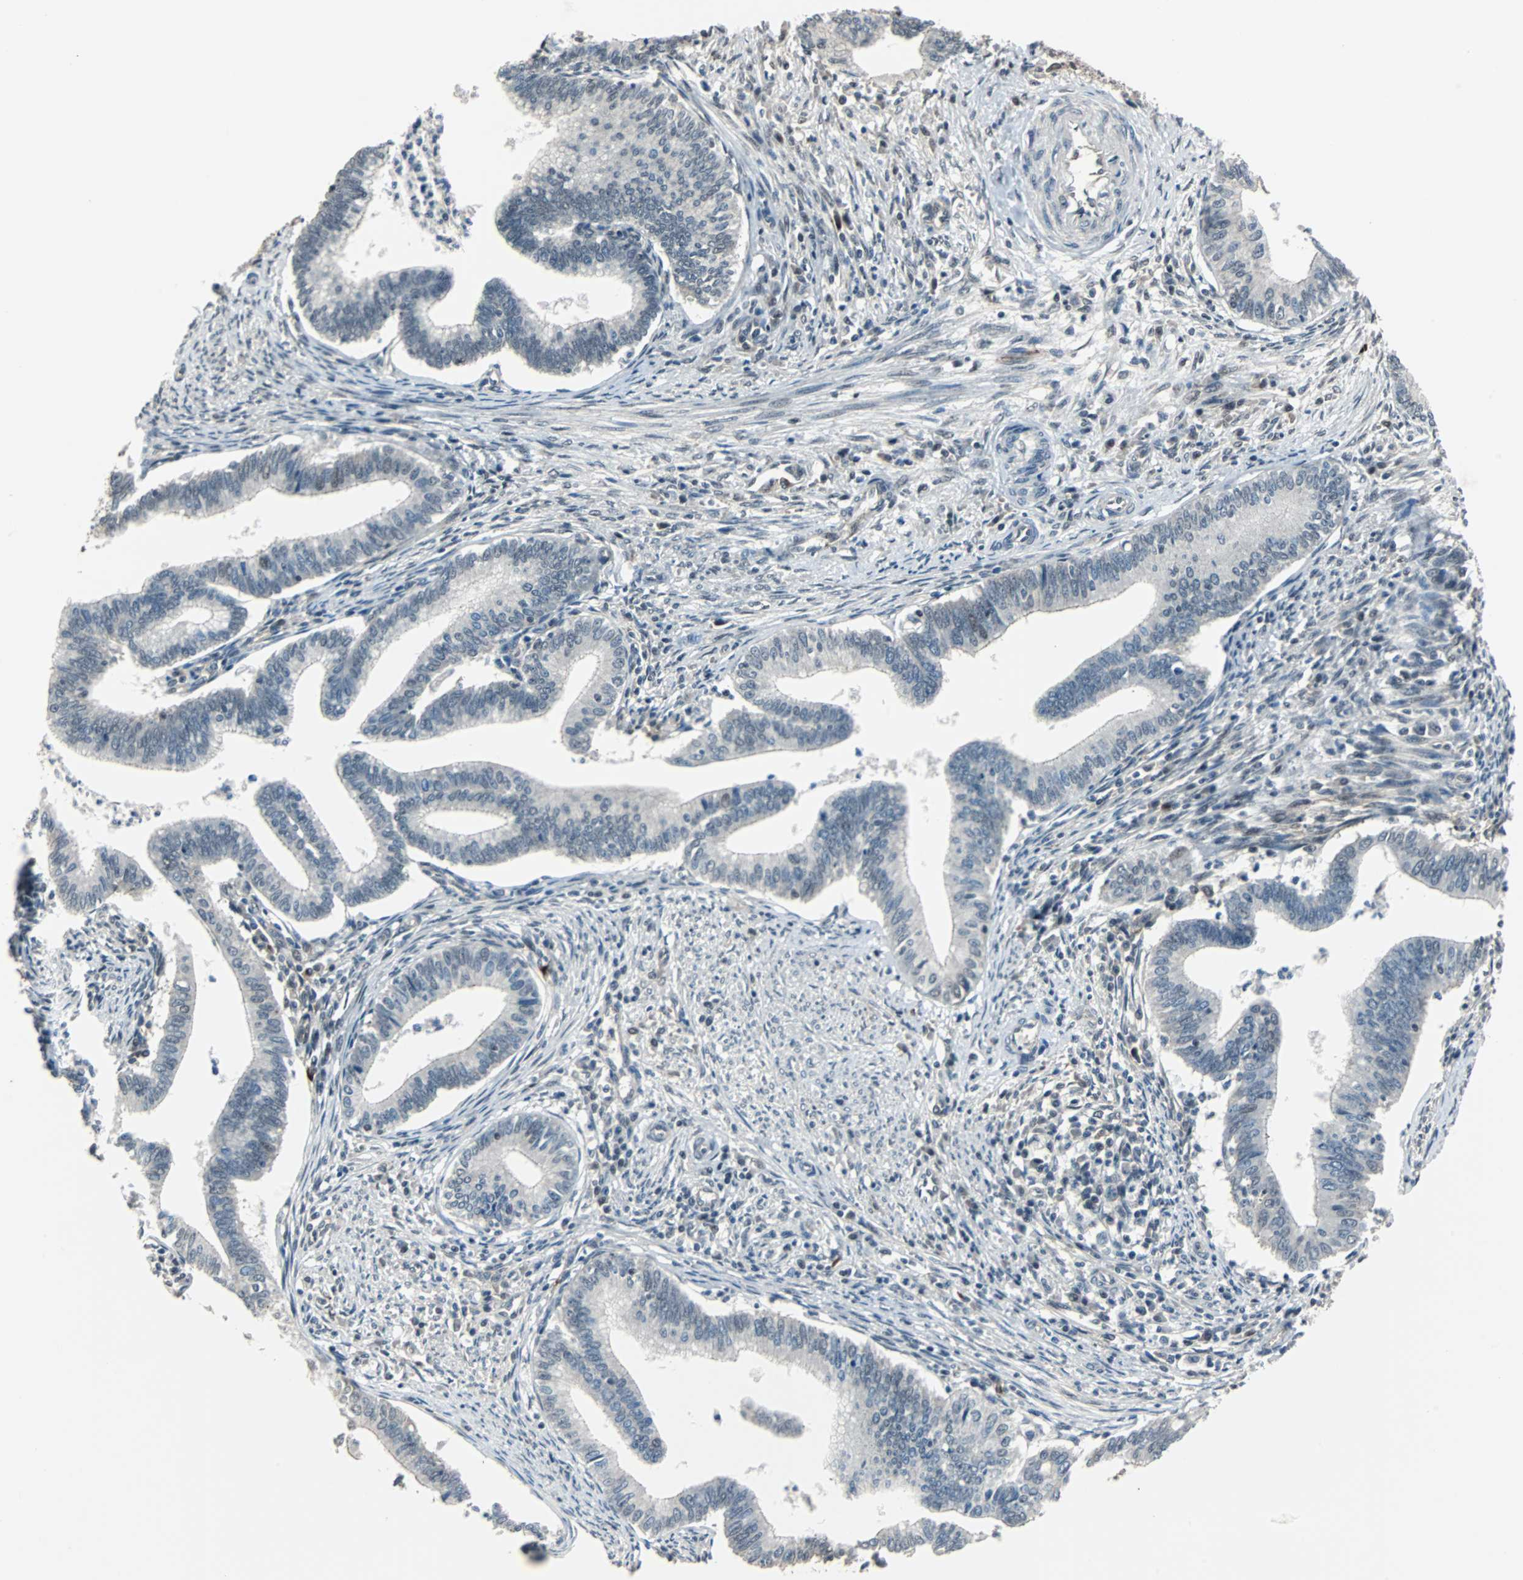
{"staining": {"intensity": "negative", "quantity": "none", "location": "none"}, "tissue": "cervical cancer", "cell_type": "Tumor cells", "image_type": "cancer", "snomed": [{"axis": "morphology", "description": "Adenocarcinoma, NOS"}, {"axis": "topography", "description": "Cervix"}], "caption": "The immunohistochemistry photomicrograph has no significant positivity in tumor cells of cervical cancer tissue.", "gene": "MKX", "patient": {"sex": "female", "age": 36}}